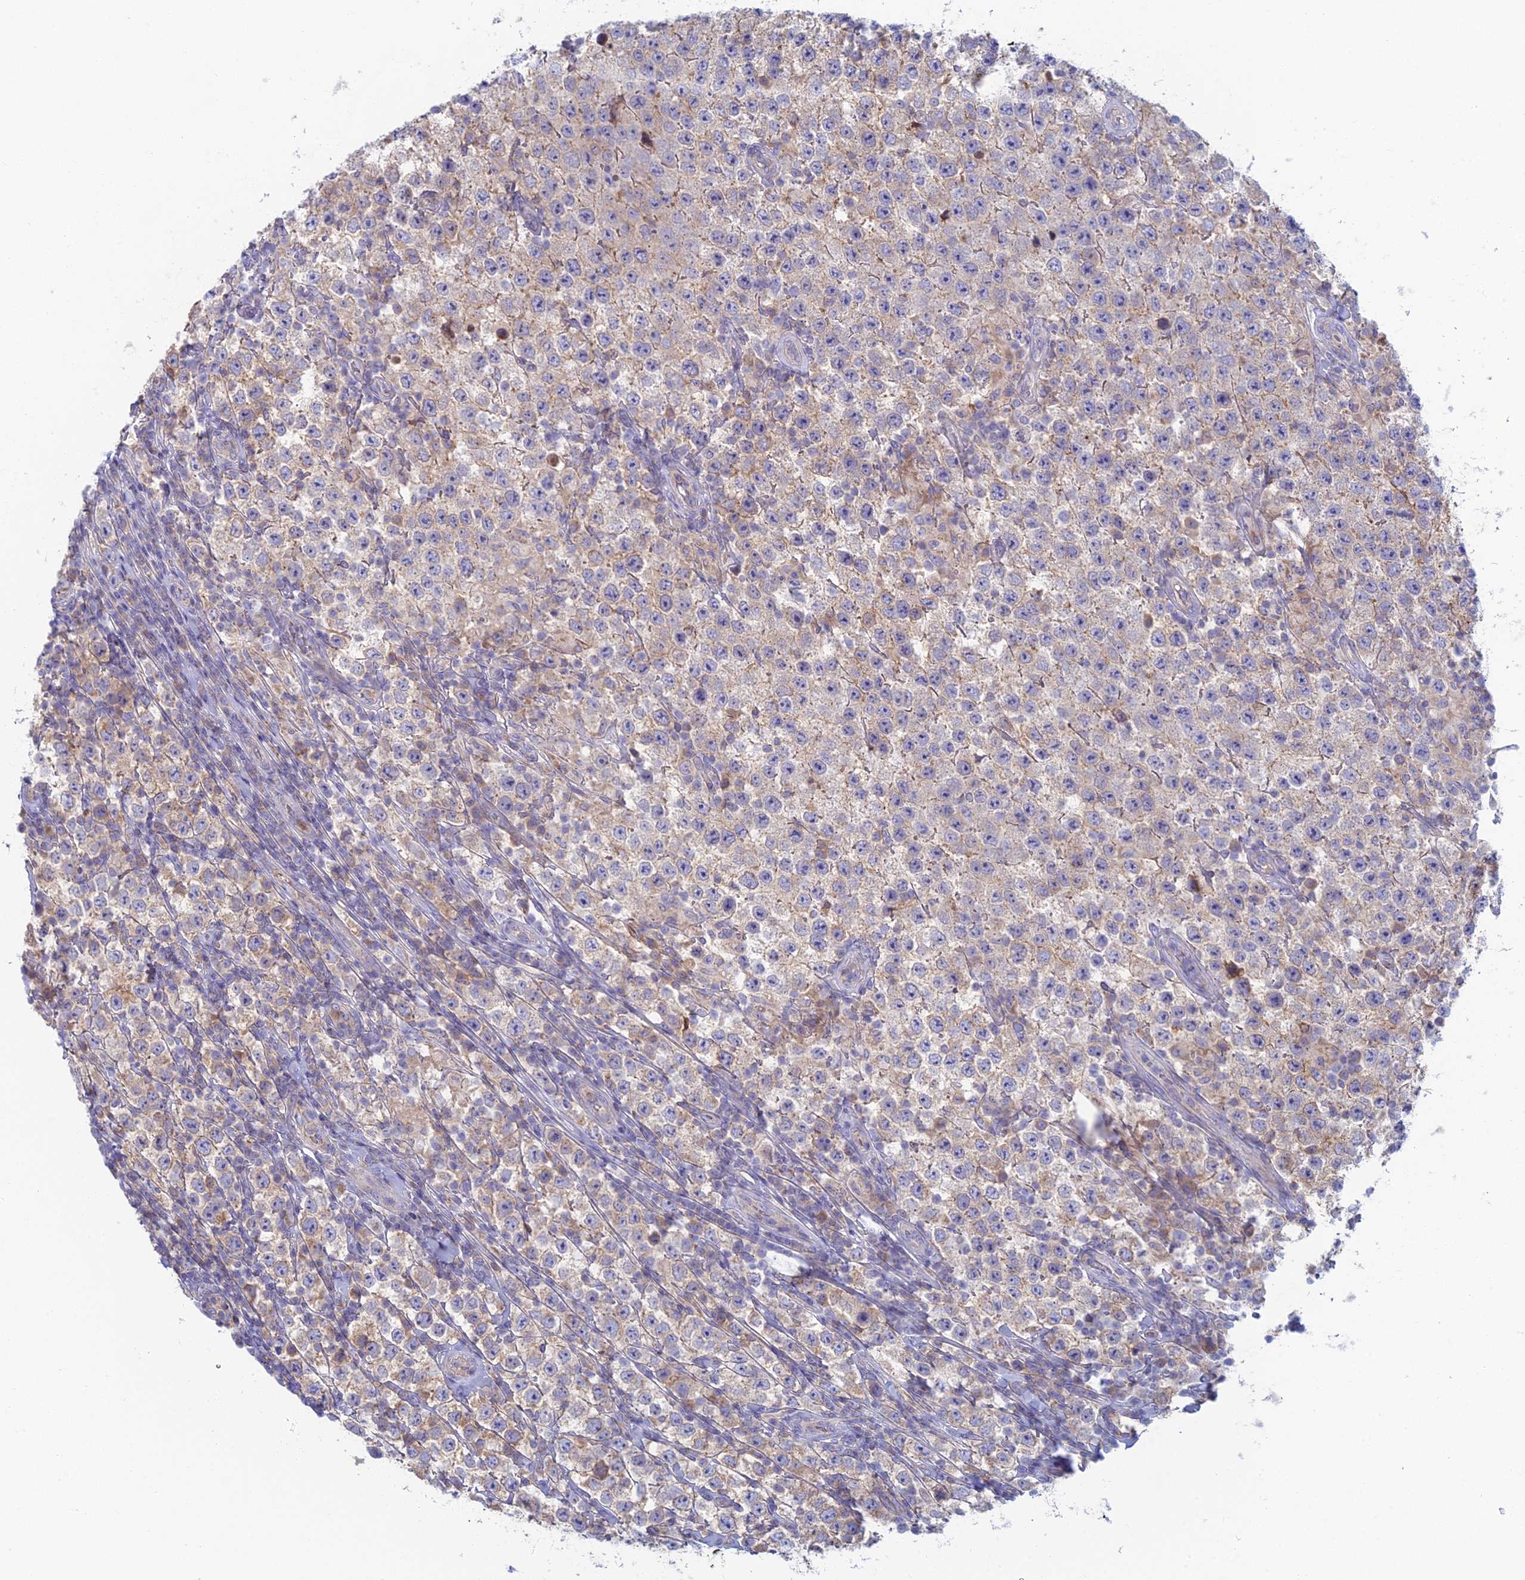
{"staining": {"intensity": "weak", "quantity": "<25%", "location": "cytoplasmic/membranous"}, "tissue": "testis cancer", "cell_type": "Tumor cells", "image_type": "cancer", "snomed": [{"axis": "morphology", "description": "Normal tissue, NOS"}, {"axis": "morphology", "description": "Urothelial carcinoma, High grade"}, {"axis": "morphology", "description": "Seminoma, NOS"}, {"axis": "morphology", "description": "Carcinoma, Embryonal, NOS"}, {"axis": "topography", "description": "Urinary bladder"}, {"axis": "topography", "description": "Testis"}], "caption": "High power microscopy photomicrograph of an IHC photomicrograph of testis cancer, revealing no significant expression in tumor cells.", "gene": "IFTAP", "patient": {"sex": "male", "age": 41}}